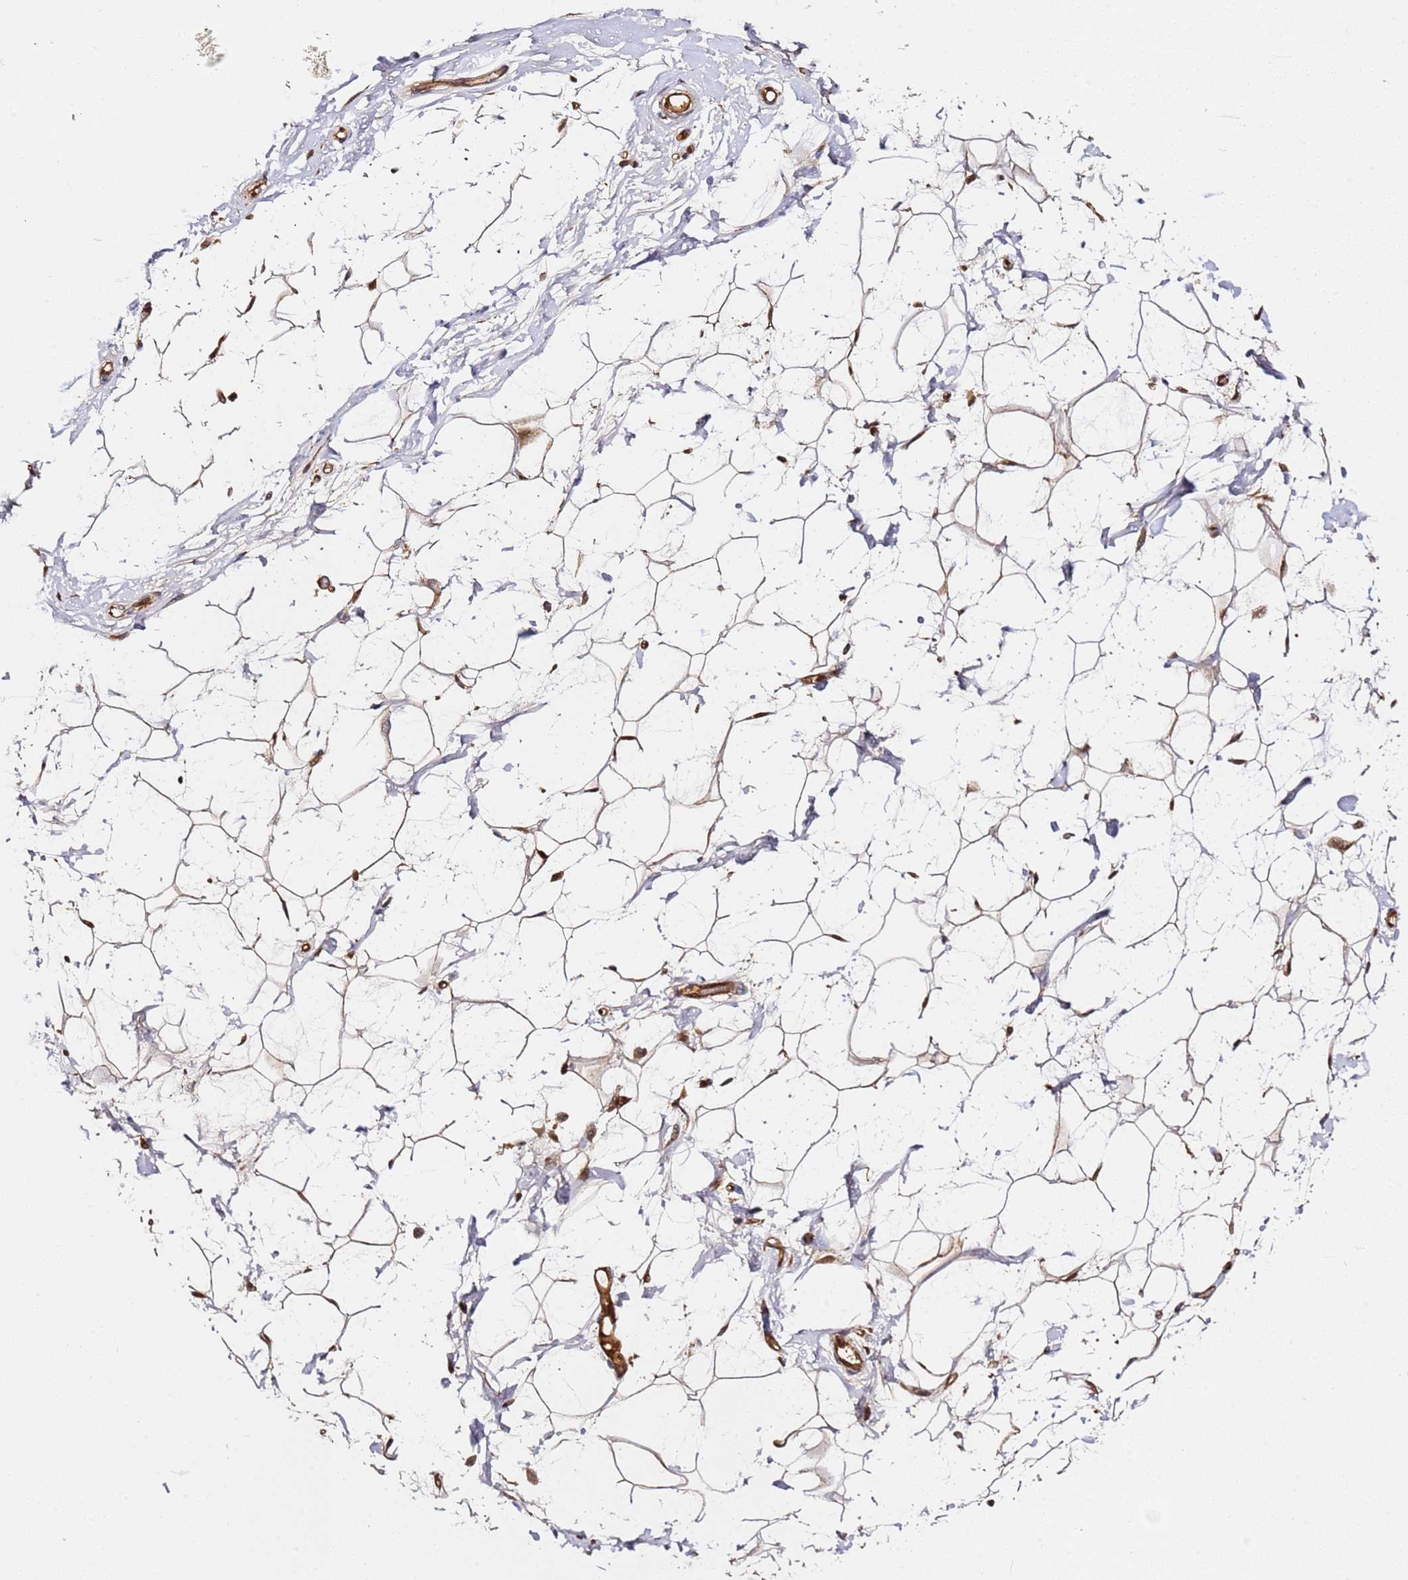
{"staining": {"intensity": "moderate", "quantity": ">75%", "location": "cytoplasmic/membranous,nuclear"}, "tissue": "adipose tissue", "cell_type": "Adipocytes", "image_type": "normal", "snomed": [{"axis": "morphology", "description": "Normal tissue, NOS"}, {"axis": "topography", "description": "Breast"}], "caption": "Immunohistochemical staining of unremarkable adipose tissue demonstrates moderate cytoplasmic/membranous,nuclear protein staining in about >75% of adipocytes. (DAB IHC, brown staining for protein, blue staining for nuclei).", "gene": "SMOX", "patient": {"sex": "female", "age": 26}}